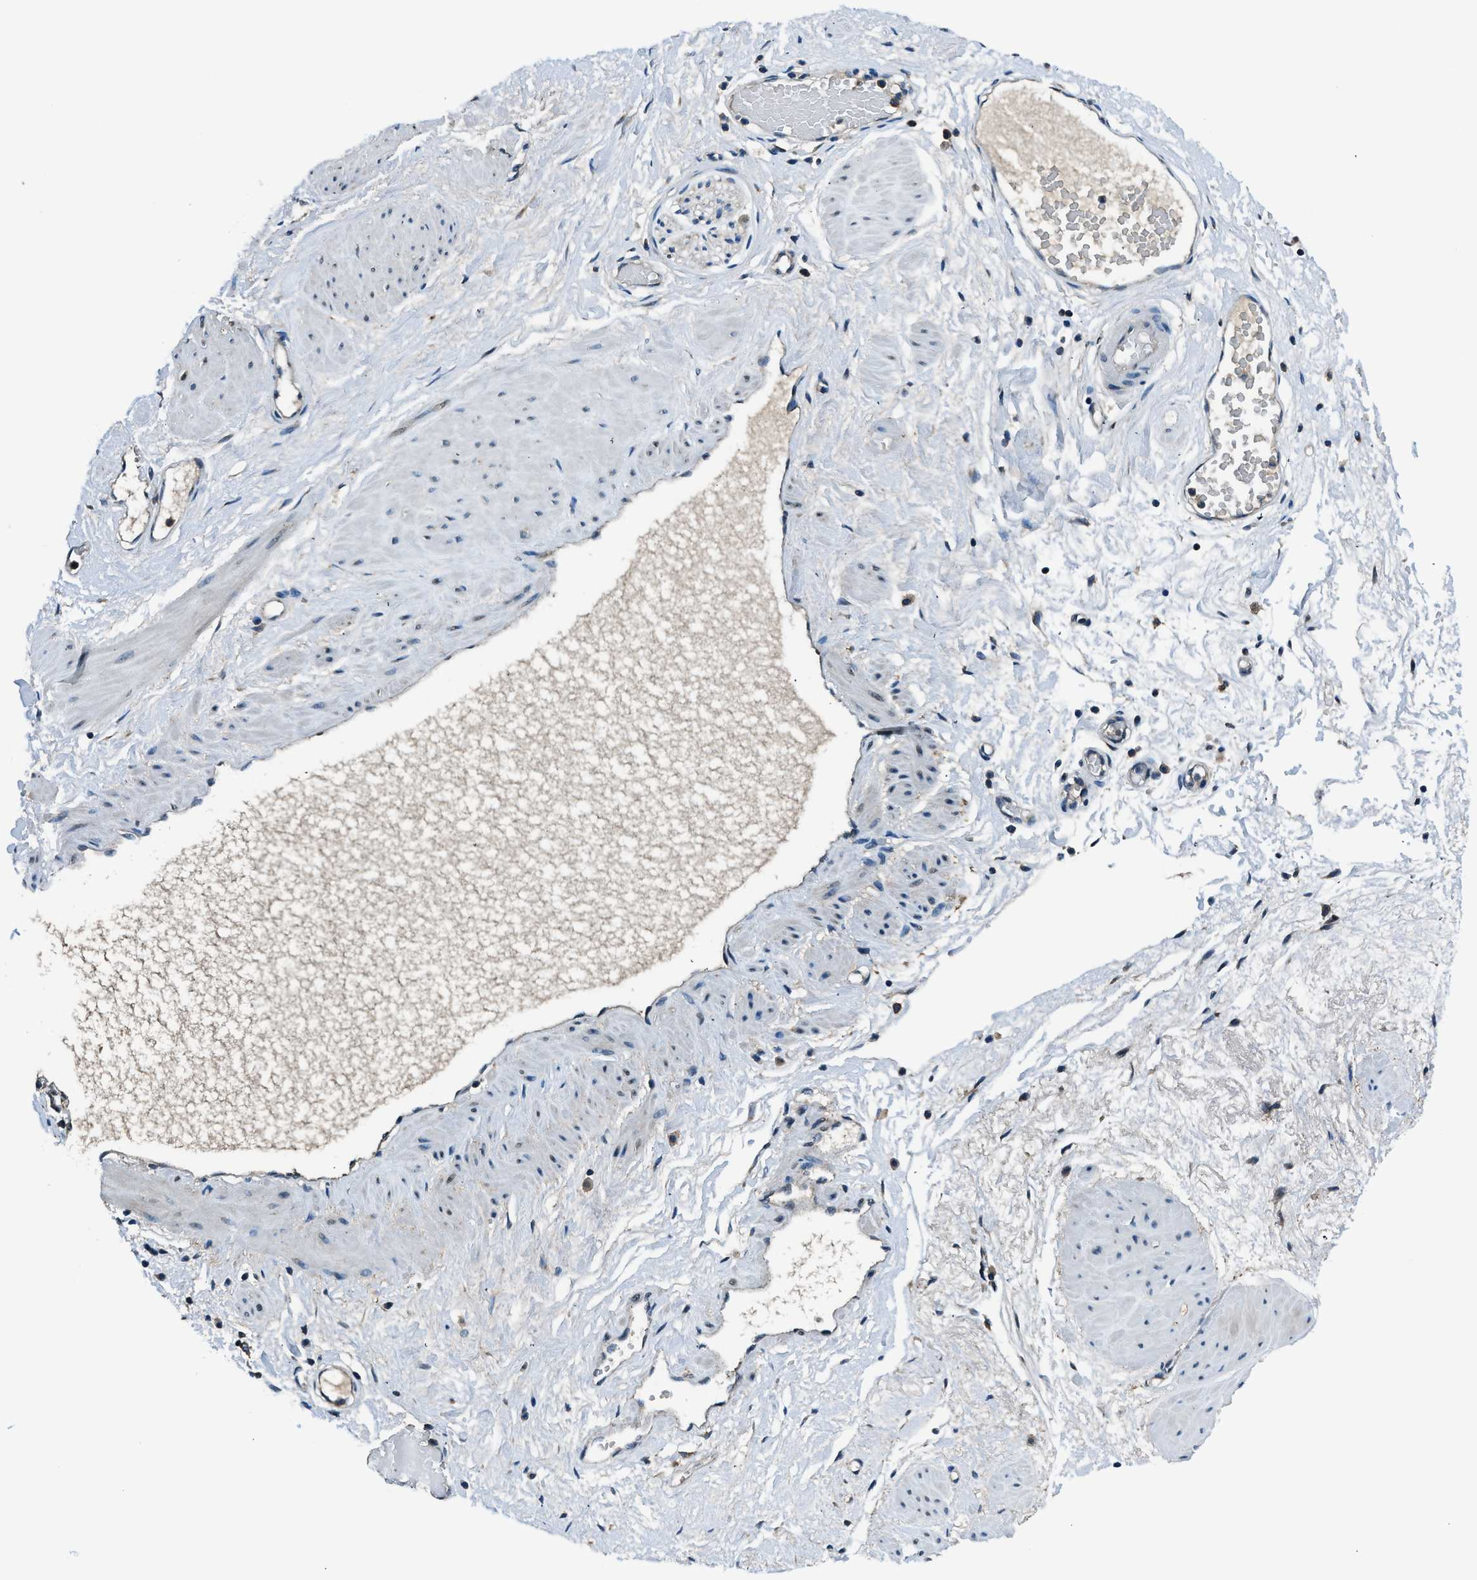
{"staining": {"intensity": "weak", "quantity": ">75%", "location": "cytoplasmic/membranous"}, "tissue": "adipose tissue", "cell_type": "Adipocytes", "image_type": "normal", "snomed": [{"axis": "morphology", "description": "Normal tissue, NOS"}, {"axis": "topography", "description": "Soft tissue"}, {"axis": "topography", "description": "Vascular tissue"}], "caption": "A photomicrograph of adipose tissue stained for a protein demonstrates weak cytoplasmic/membranous brown staining in adipocytes. (DAB (3,3'-diaminobenzidine) IHC with brightfield microscopy, high magnification).", "gene": "ARFGAP2", "patient": {"sex": "female", "age": 35}}